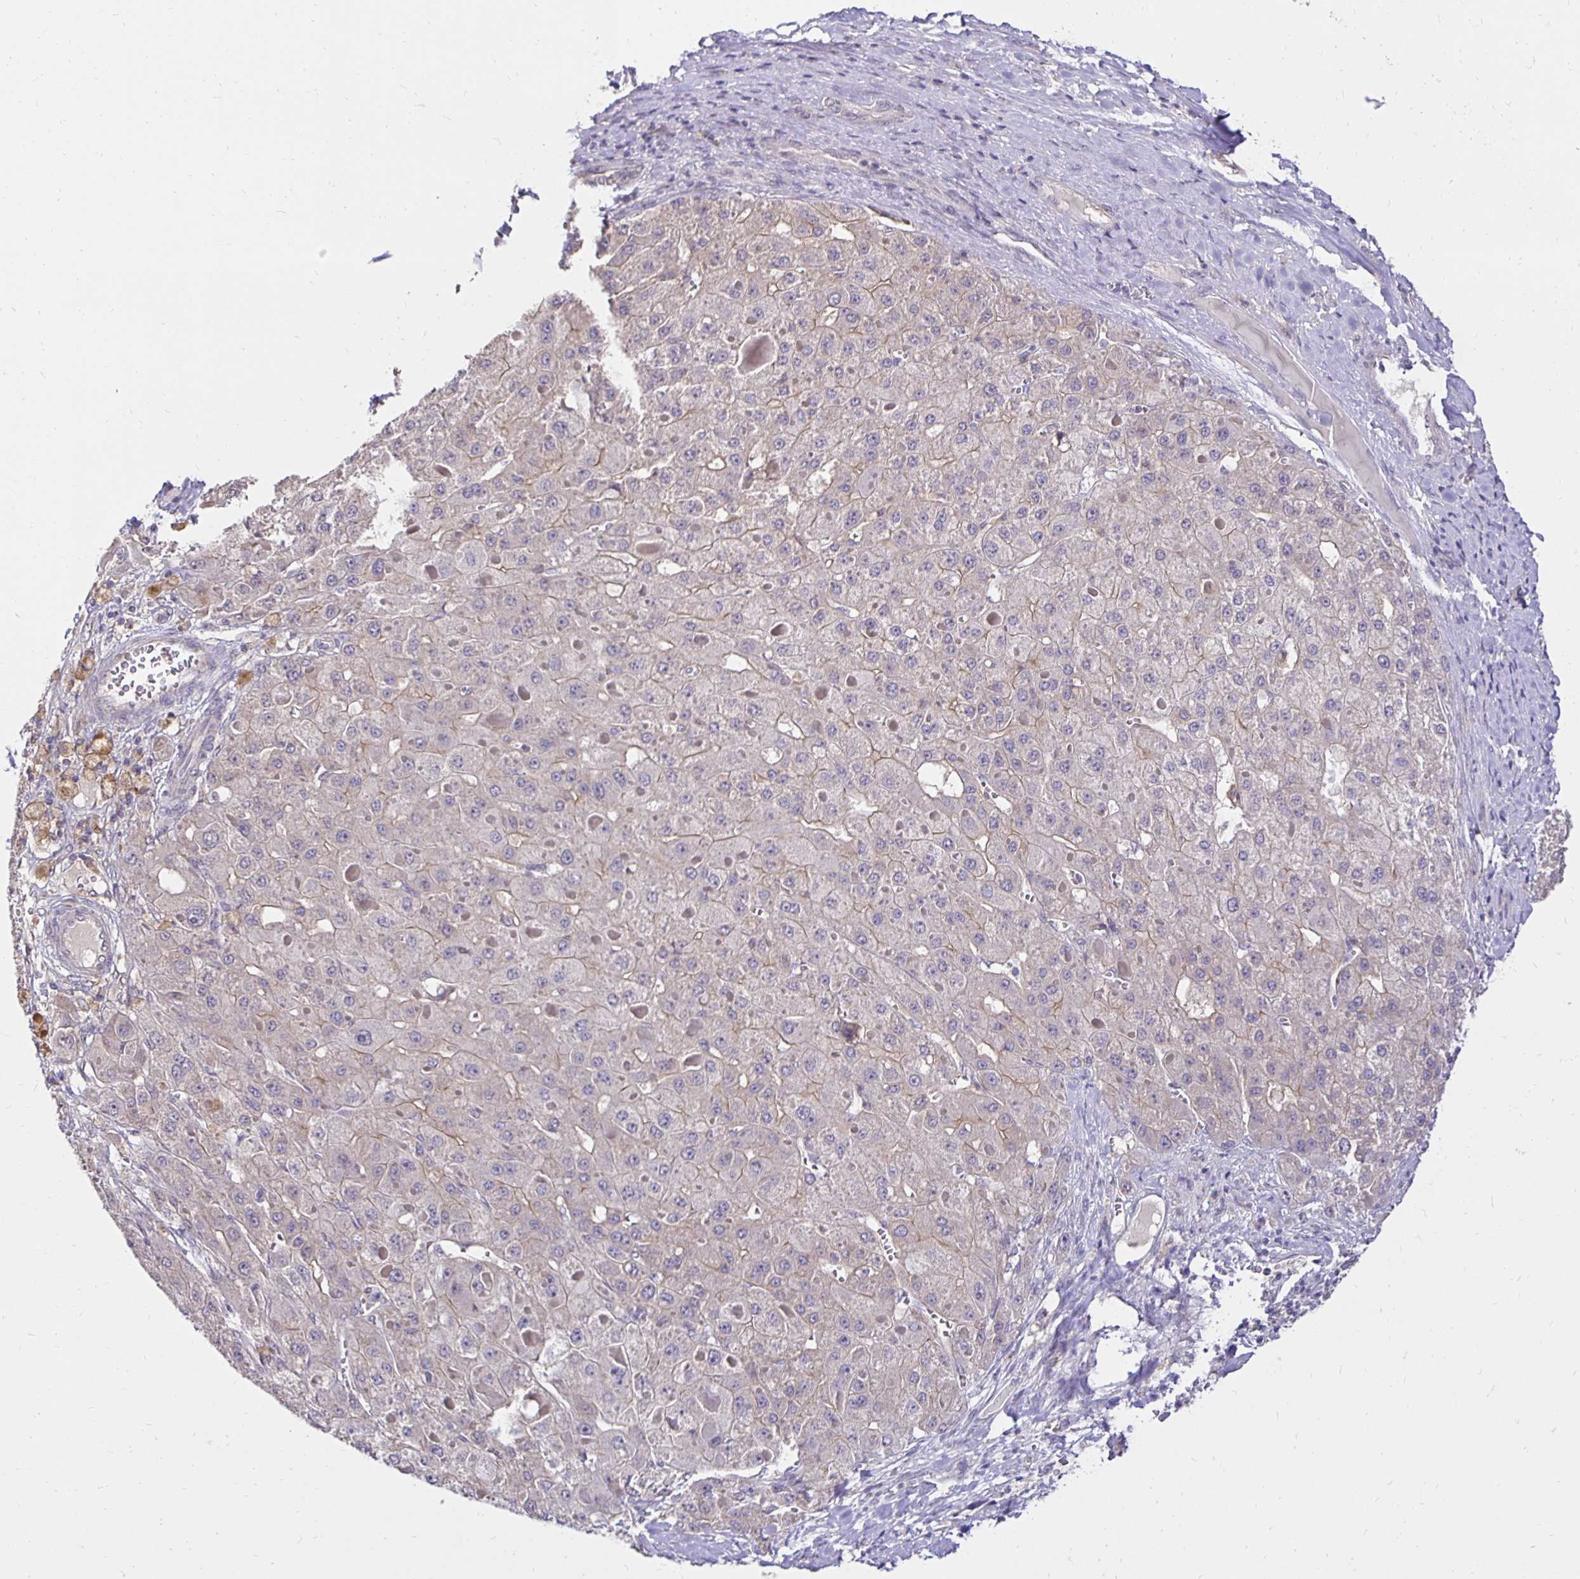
{"staining": {"intensity": "weak", "quantity": "<25%", "location": "cytoplasmic/membranous"}, "tissue": "liver cancer", "cell_type": "Tumor cells", "image_type": "cancer", "snomed": [{"axis": "morphology", "description": "Carcinoma, Hepatocellular, NOS"}, {"axis": "topography", "description": "Liver"}], "caption": "Histopathology image shows no significant protein positivity in tumor cells of liver cancer.", "gene": "PNPLA3", "patient": {"sex": "female", "age": 73}}